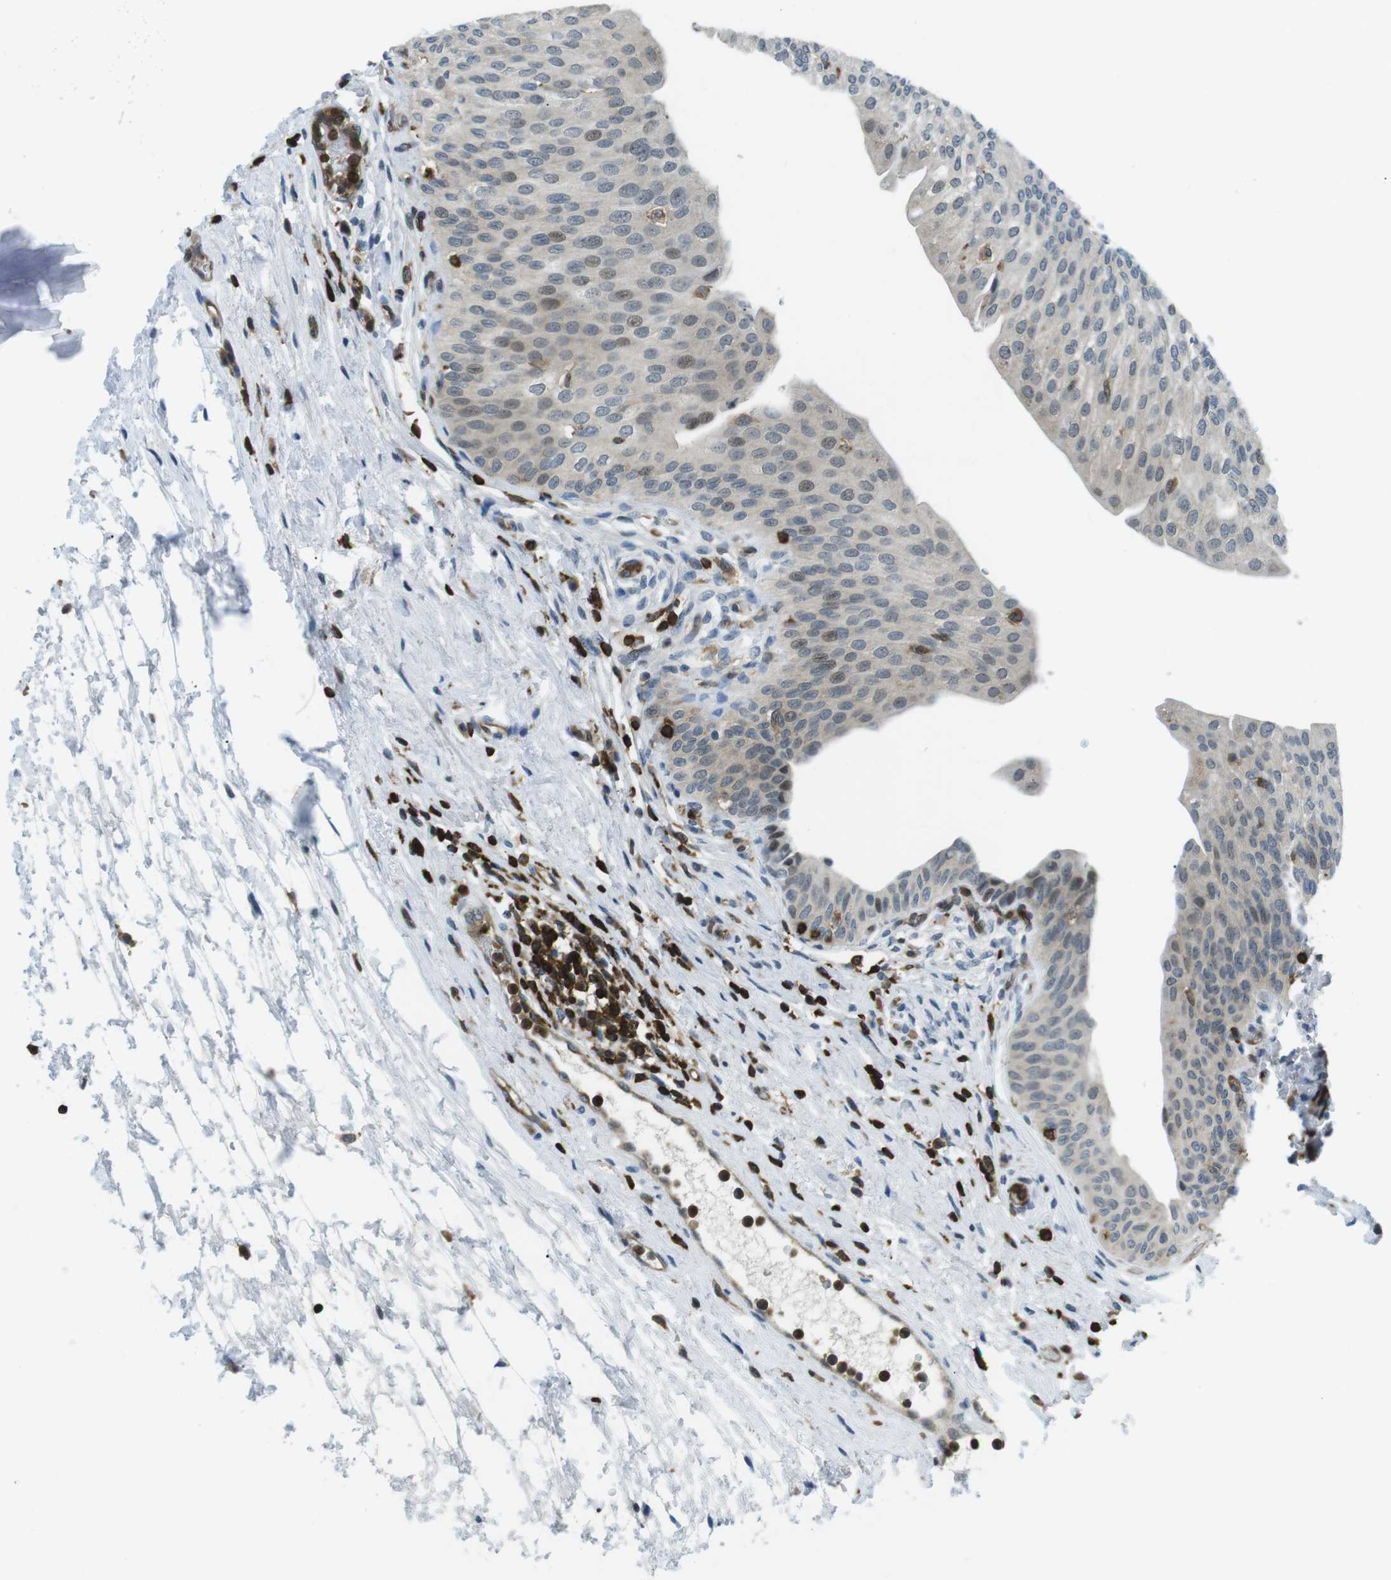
{"staining": {"intensity": "weak", "quantity": "<25%", "location": "cytoplasmic/membranous,nuclear"}, "tissue": "urinary bladder", "cell_type": "Urothelial cells", "image_type": "normal", "snomed": [{"axis": "morphology", "description": "Normal tissue, NOS"}, {"axis": "topography", "description": "Urinary bladder"}], "caption": "Protein analysis of benign urinary bladder shows no significant staining in urothelial cells.", "gene": "STK10", "patient": {"sex": "male", "age": 46}}